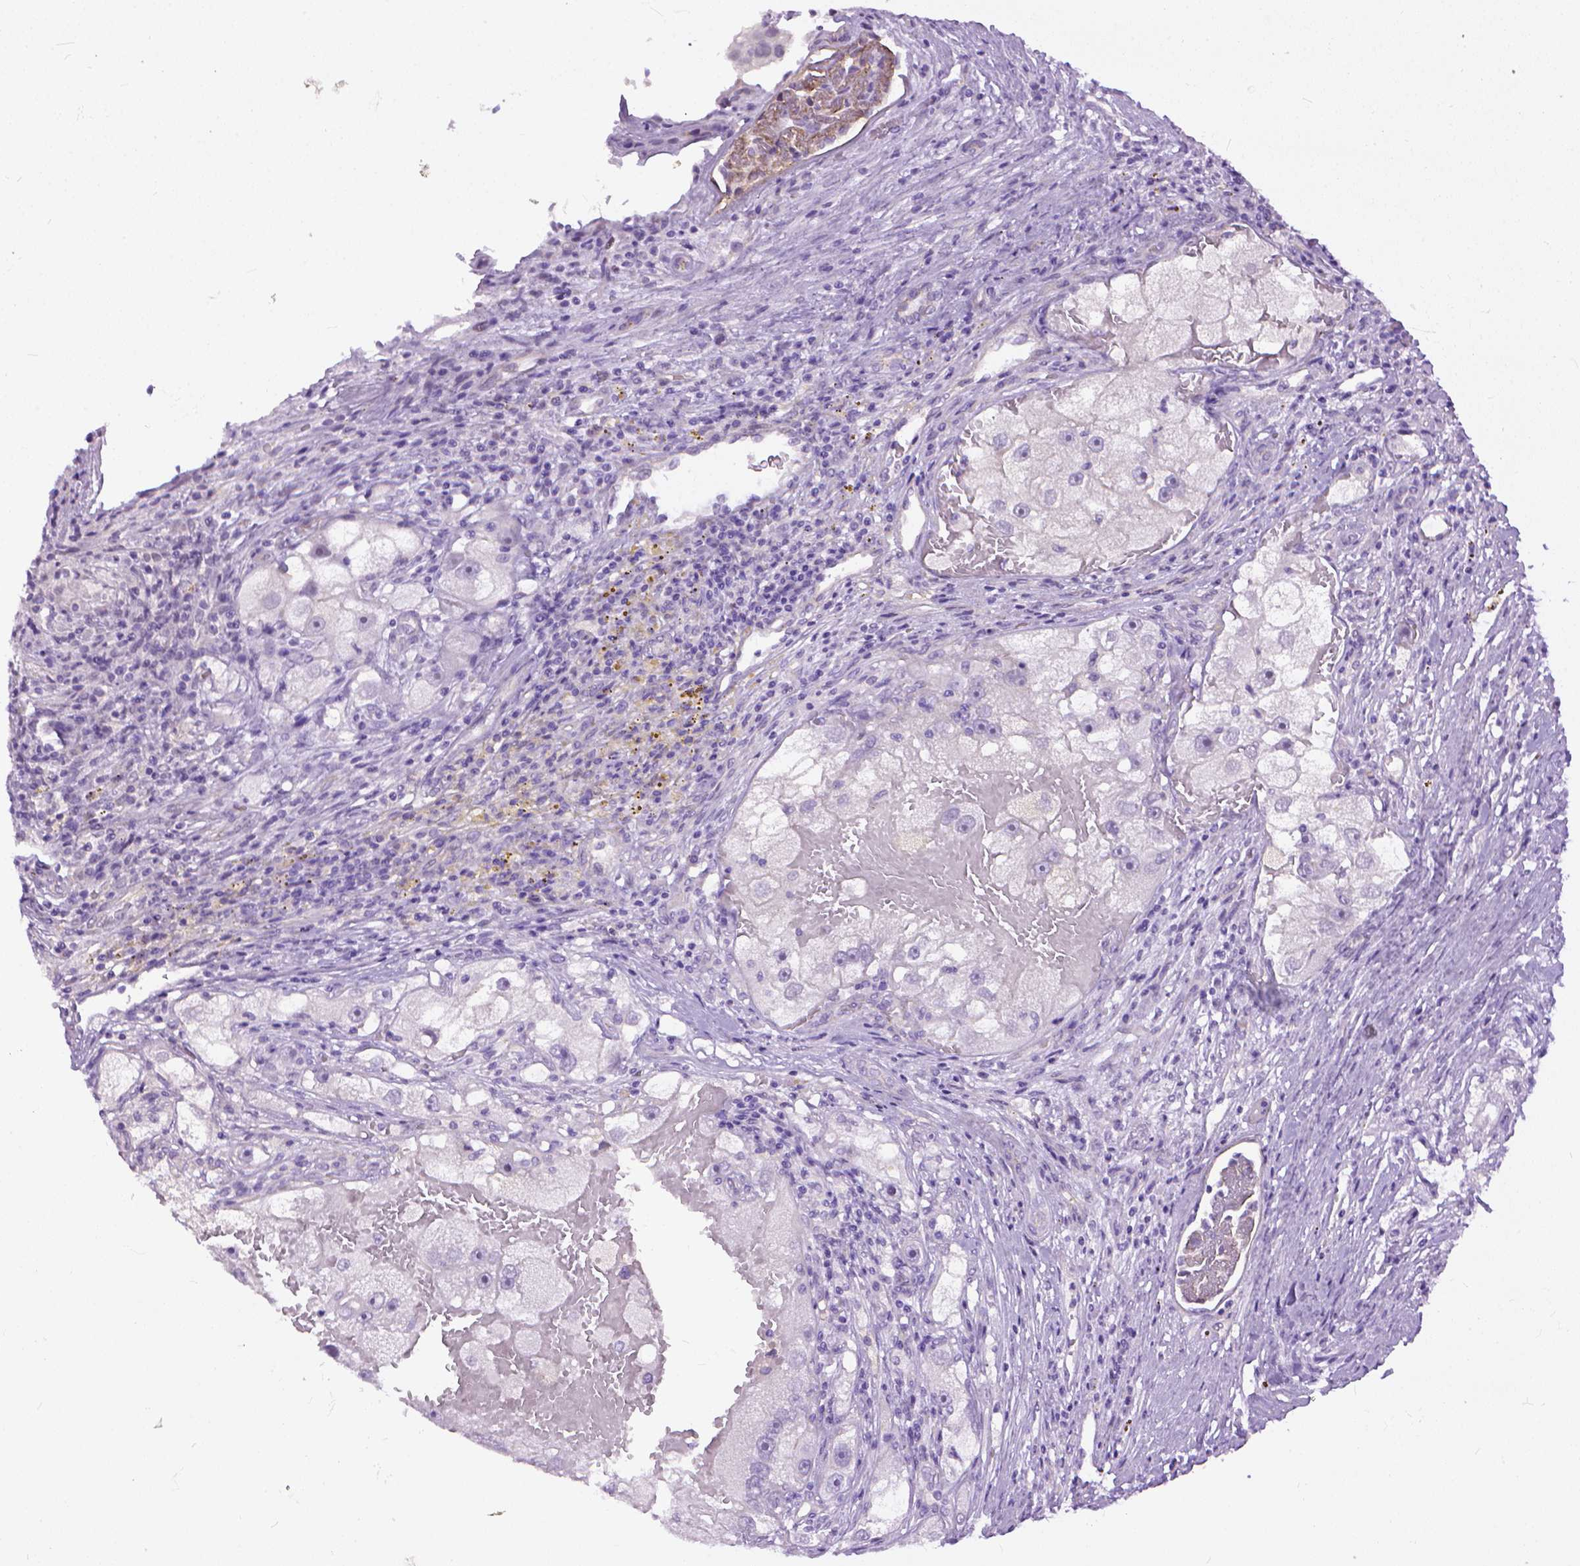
{"staining": {"intensity": "negative", "quantity": "none", "location": "none"}, "tissue": "renal cancer", "cell_type": "Tumor cells", "image_type": "cancer", "snomed": [{"axis": "morphology", "description": "Adenocarcinoma, NOS"}, {"axis": "topography", "description": "Kidney"}], "caption": "Immunohistochemical staining of human renal cancer (adenocarcinoma) exhibits no significant positivity in tumor cells.", "gene": "ADGRF1", "patient": {"sex": "male", "age": 63}}